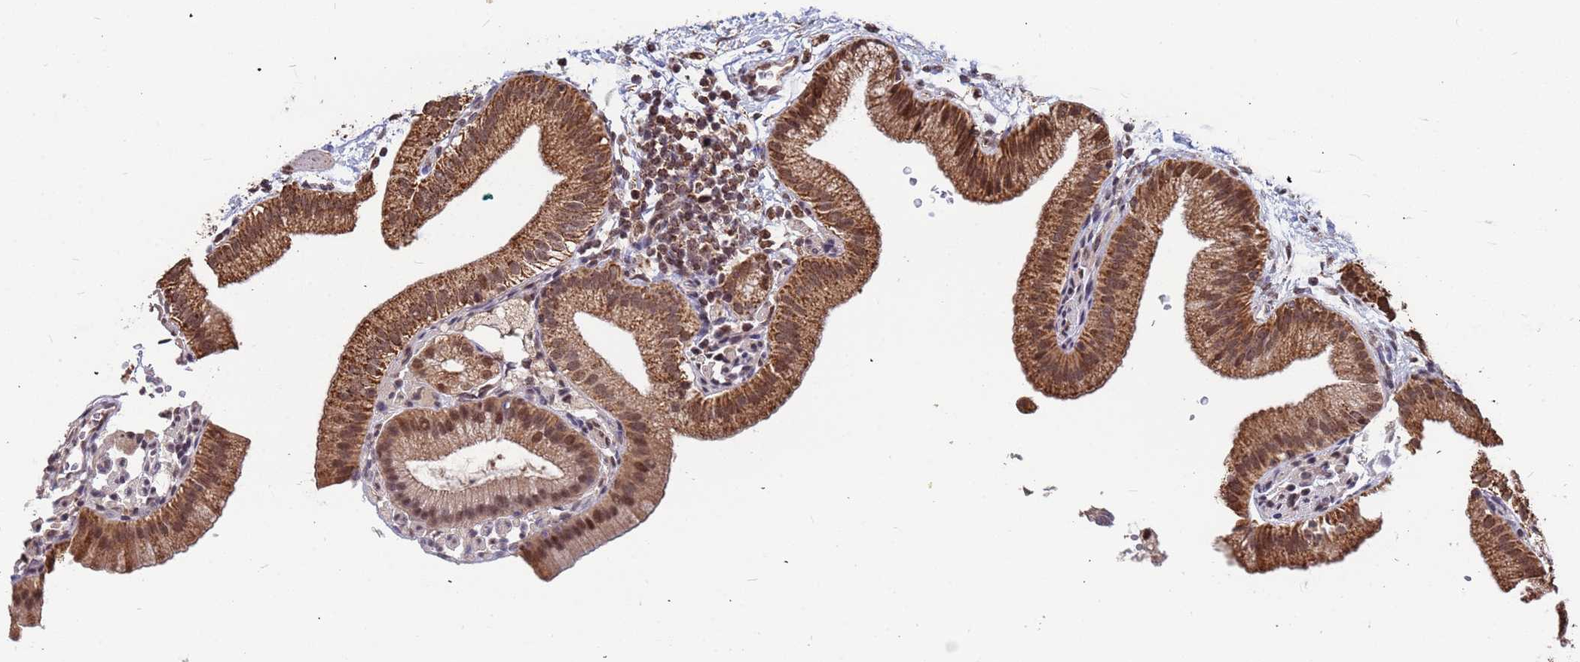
{"staining": {"intensity": "strong", "quantity": ">75%", "location": "cytoplasmic/membranous,nuclear"}, "tissue": "gallbladder", "cell_type": "Glandular cells", "image_type": "normal", "snomed": [{"axis": "morphology", "description": "Normal tissue, NOS"}, {"axis": "topography", "description": "Gallbladder"}], "caption": "Immunohistochemistry (IHC) of normal gallbladder exhibits high levels of strong cytoplasmic/membranous,nuclear positivity in approximately >75% of glandular cells. The staining is performed using DAB (3,3'-diaminobenzidine) brown chromogen to label protein expression. The nuclei are counter-stained blue using hematoxylin.", "gene": "DENND2B", "patient": {"sex": "male", "age": 55}}